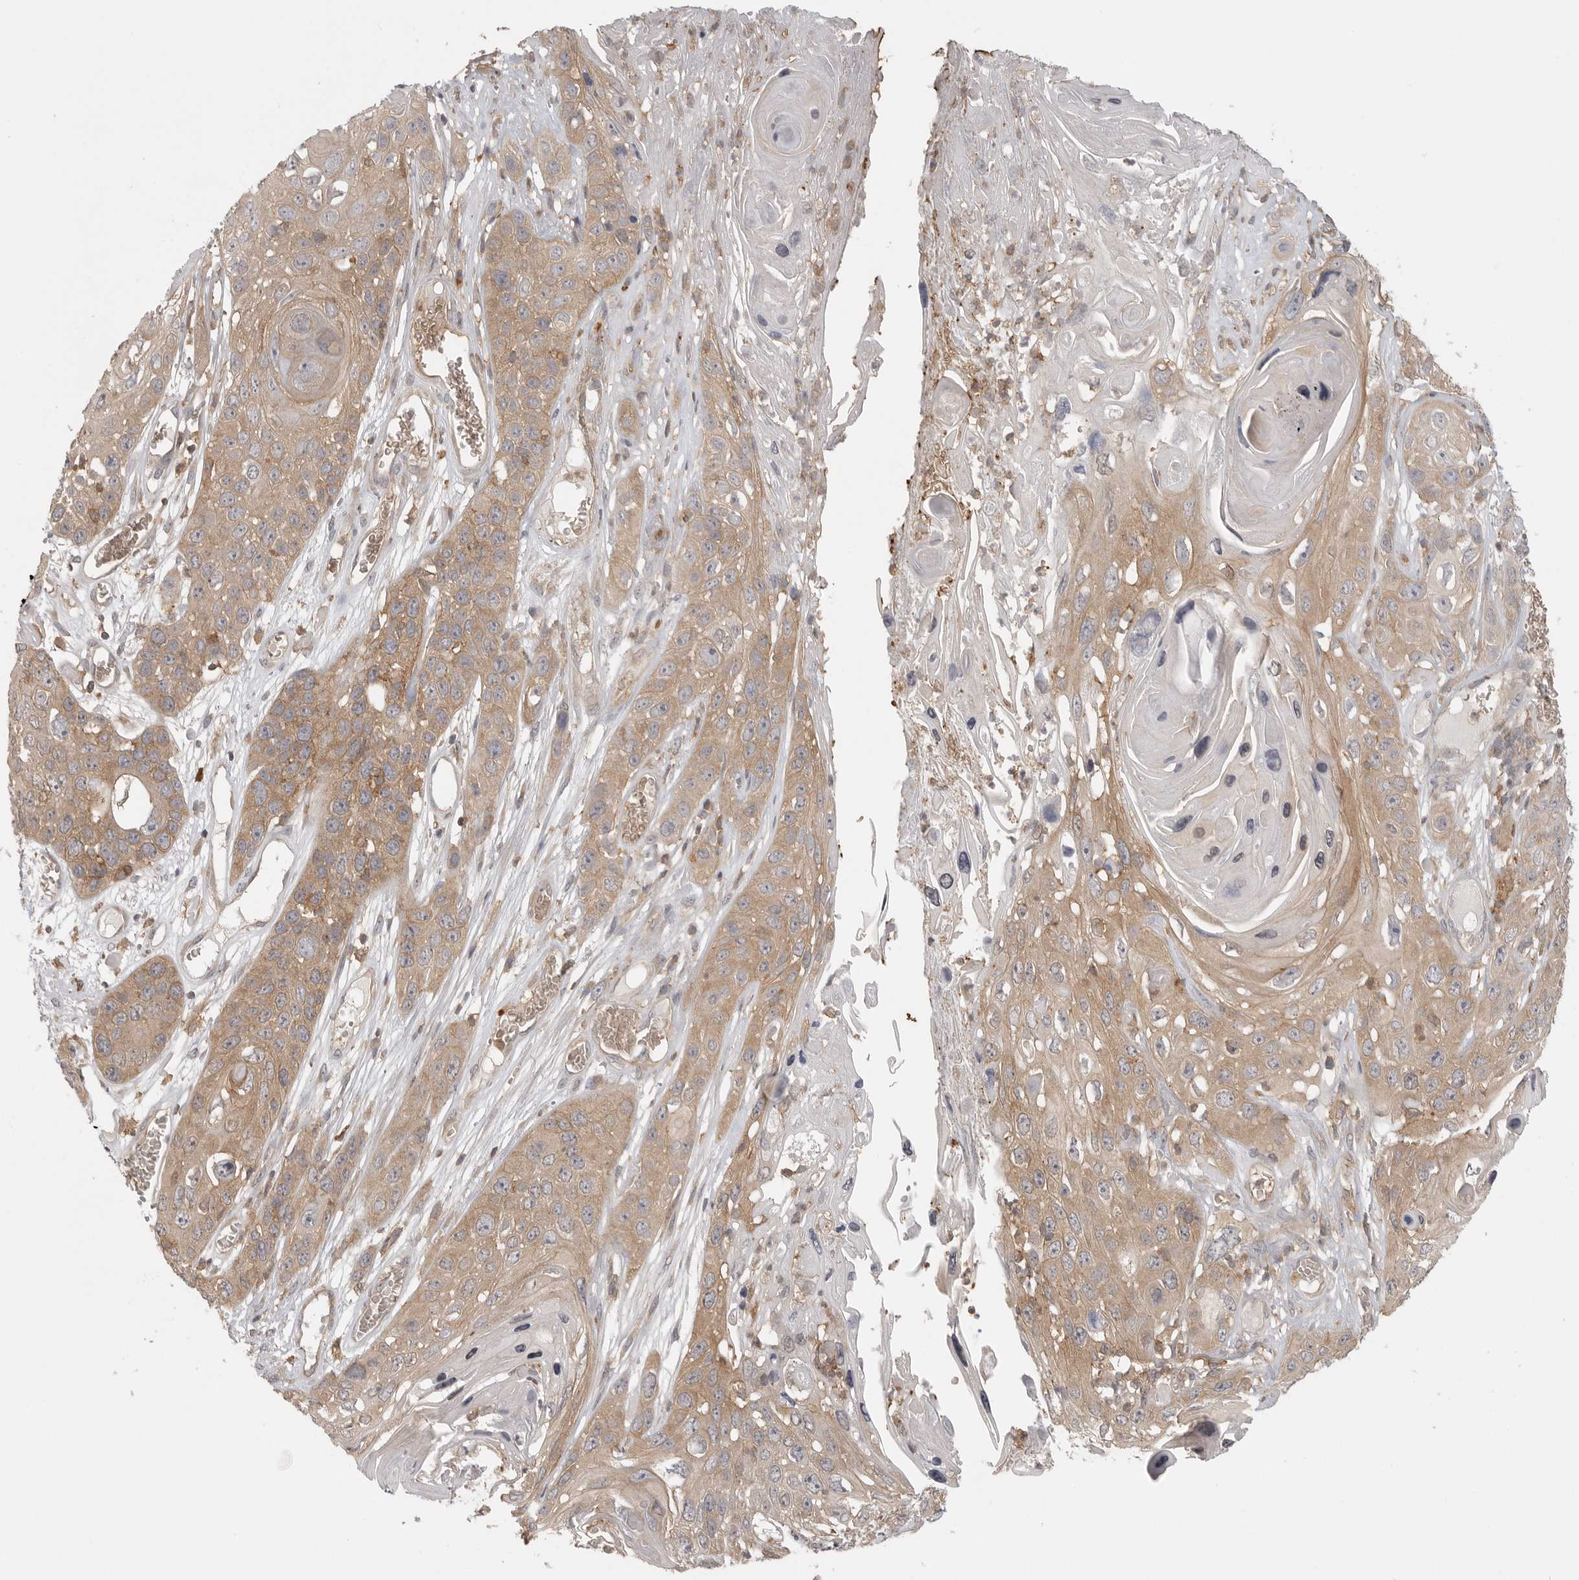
{"staining": {"intensity": "weak", "quantity": ">75%", "location": "cytoplasmic/membranous"}, "tissue": "skin cancer", "cell_type": "Tumor cells", "image_type": "cancer", "snomed": [{"axis": "morphology", "description": "Squamous cell carcinoma, NOS"}, {"axis": "topography", "description": "Skin"}], "caption": "A histopathology image showing weak cytoplasmic/membranous positivity in about >75% of tumor cells in skin squamous cell carcinoma, as visualized by brown immunohistochemical staining.", "gene": "DBNL", "patient": {"sex": "male", "age": 55}}